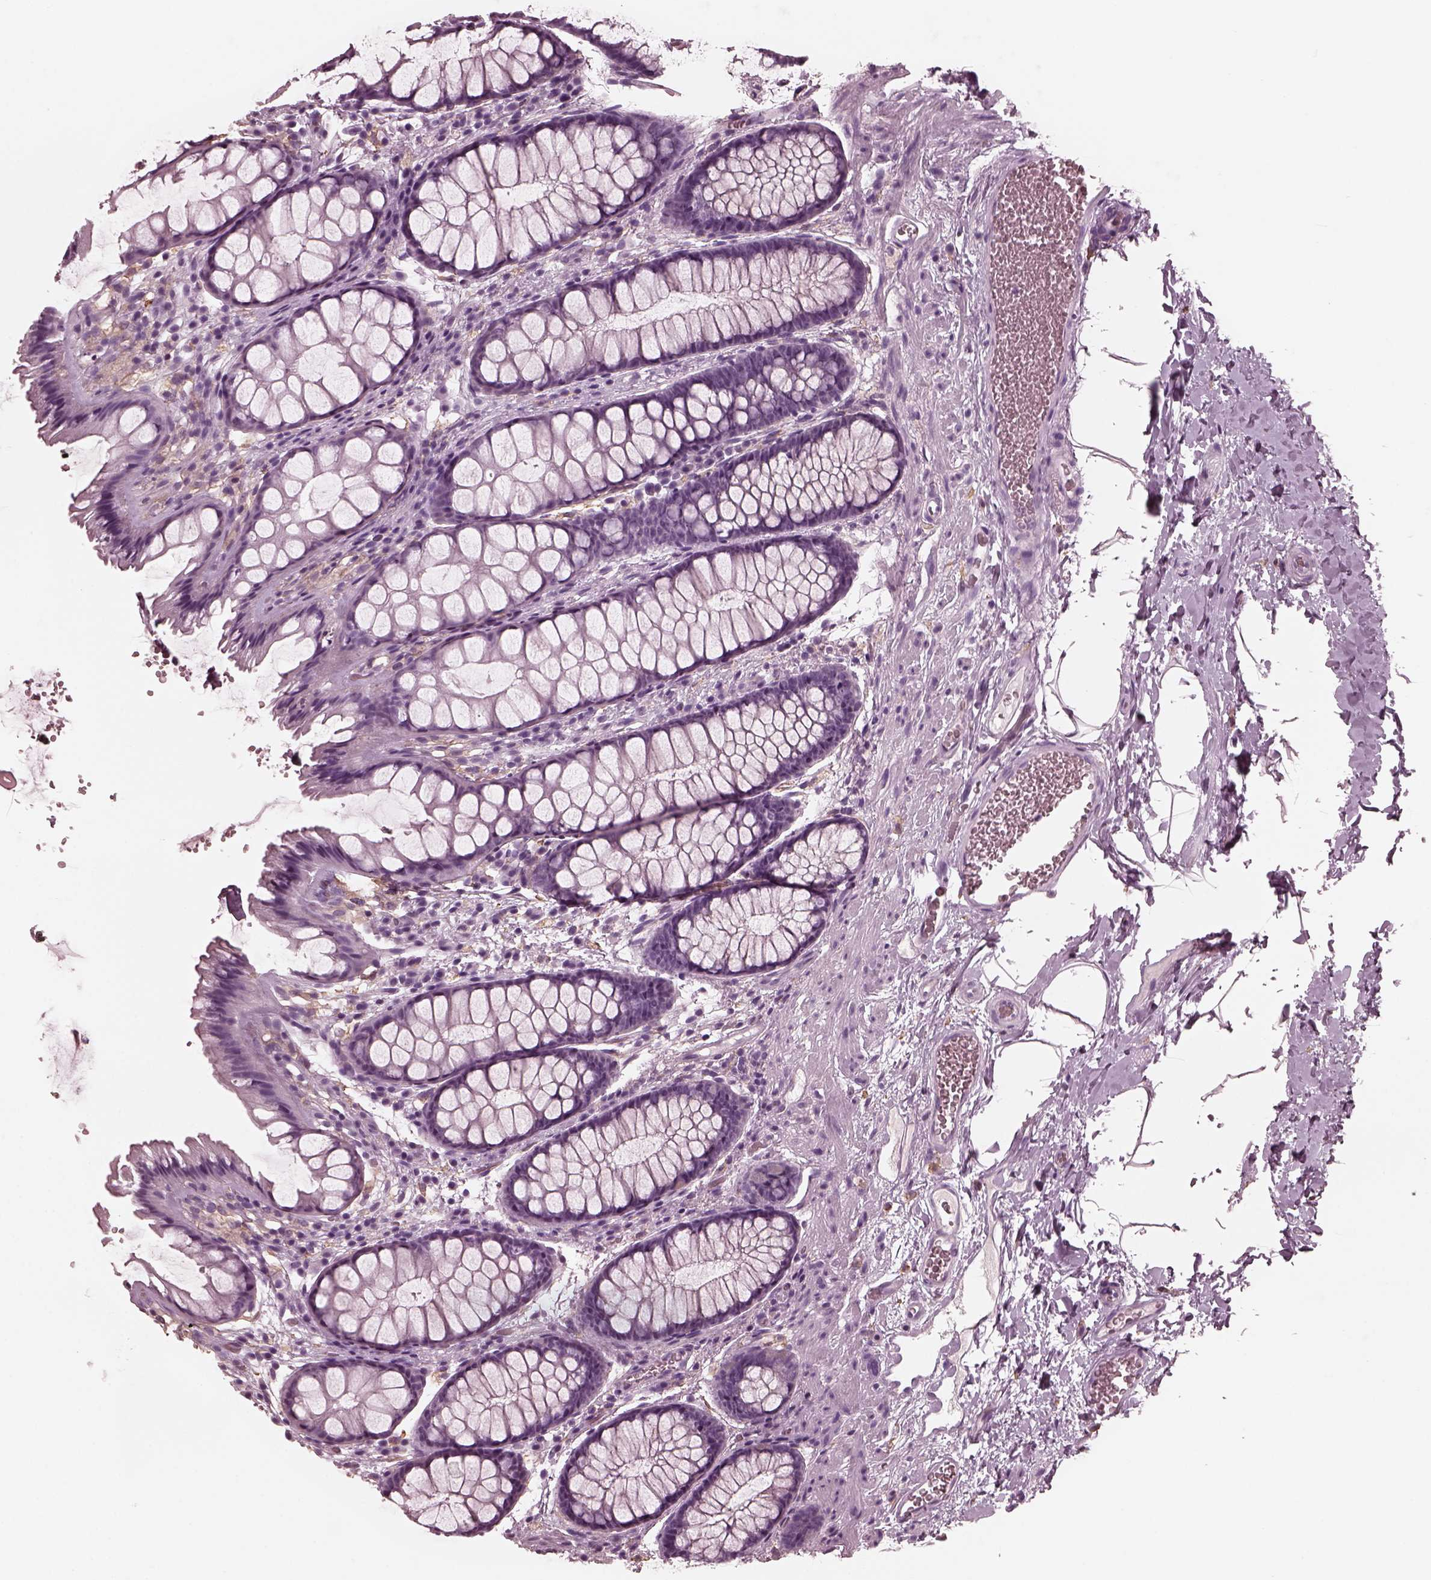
{"staining": {"intensity": "negative", "quantity": "none", "location": "none"}, "tissue": "rectum", "cell_type": "Glandular cells", "image_type": "normal", "snomed": [{"axis": "morphology", "description": "Normal tissue, NOS"}, {"axis": "topography", "description": "Rectum"}], "caption": "Rectum was stained to show a protein in brown. There is no significant positivity in glandular cells. Brightfield microscopy of immunohistochemistry stained with DAB (brown) and hematoxylin (blue), captured at high magnification.", "gene": "CGA", "patient": {"sex": "female", "age": 62}}